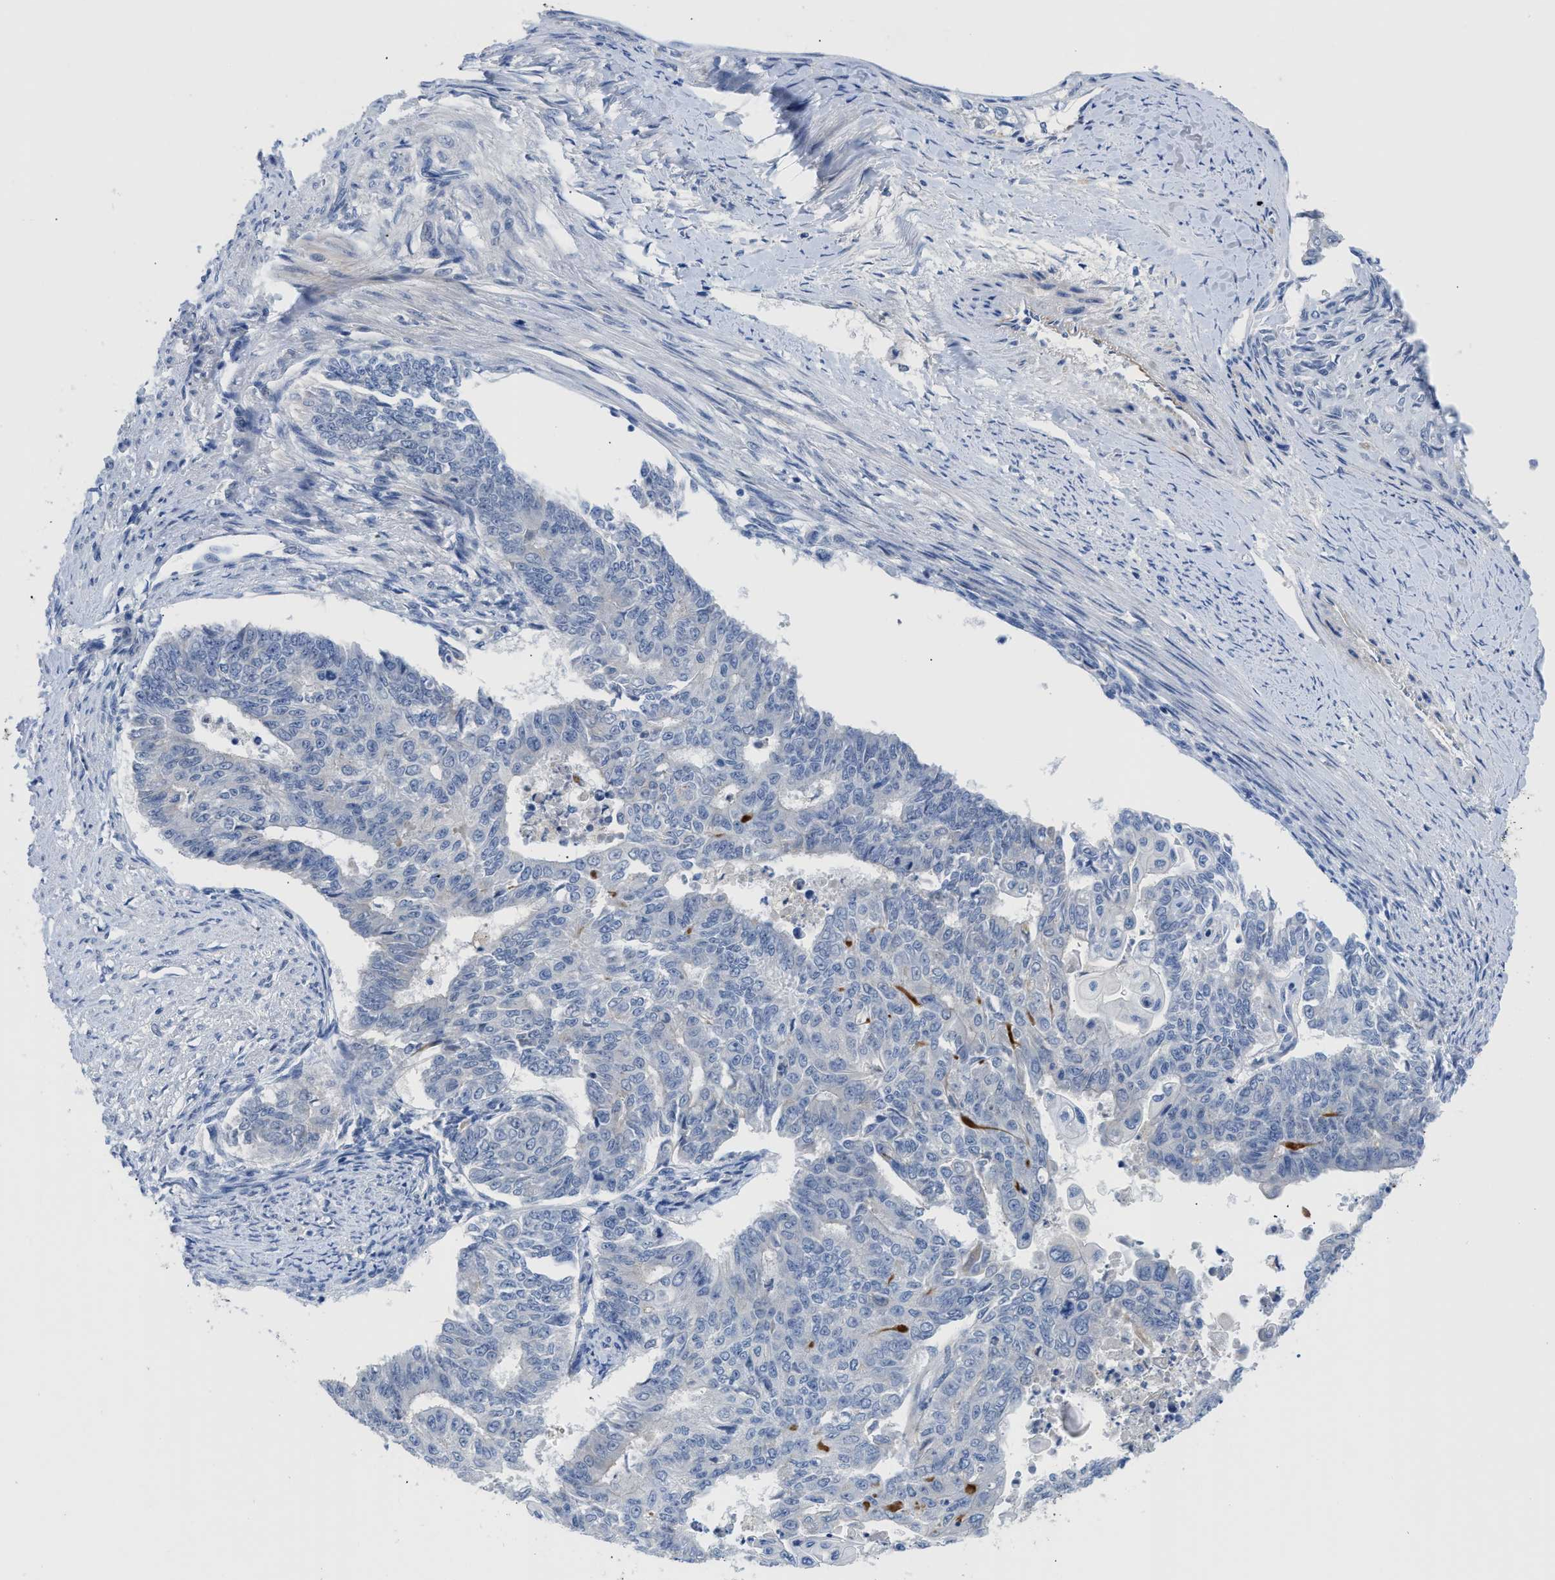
{"staining": {"intensity": "negative", "quantity": "none", "location": "none"}, "tissue": "endometrial cancer", "cell_type": "Tumor cells", "image_type": "cancer", "snomed": [{"axis": "morphology", "description": "Adenocarcinoma, NOS"}, {"axis": "topography", "description": "Endometrium"}], "caption": "Endometrial cancer (adenocarcinoma) stained for a protein using immunohistochemistry (IHC) exhibits no expression tumor cells.", "gene": "OR9K2", "patient": {"sex": "female", "age": 32}}